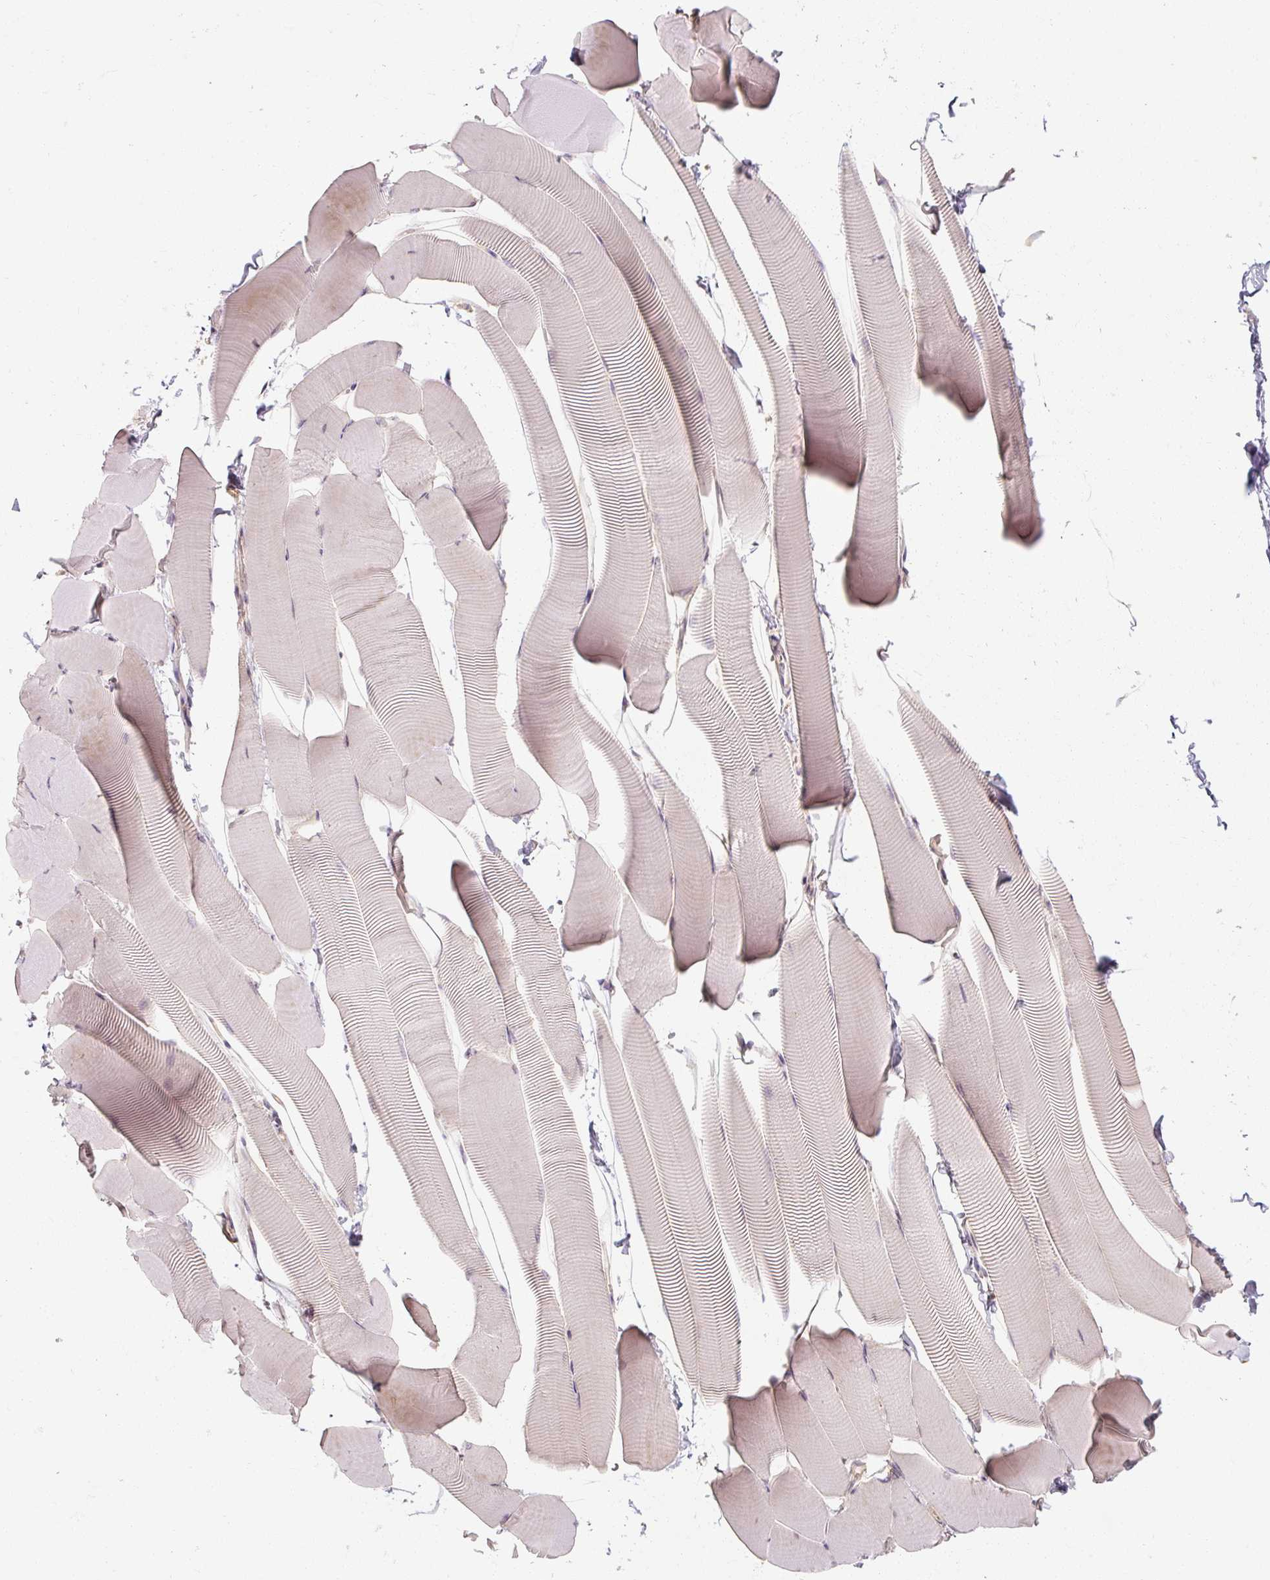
{"staining": {"intensity": "weak", "quantity": "<25%", "location": "cytoplasmic/membranous"}, "tissue": "skeletal muscle", "cell_type": "Myocytes", "image_type": "normal", "snomed": [{"axis": "morphology", "description": "Normal tissue, NOS"}, {"axis": "topography", "description": "Skeletal muscle"}], "caption": "Immunohistochemistry (IHC) of benign skeletal muscle demonstrates no staining in myocytes.", "gene": "RB1CC1", "patient": {"sex": "male", "age": 25}}